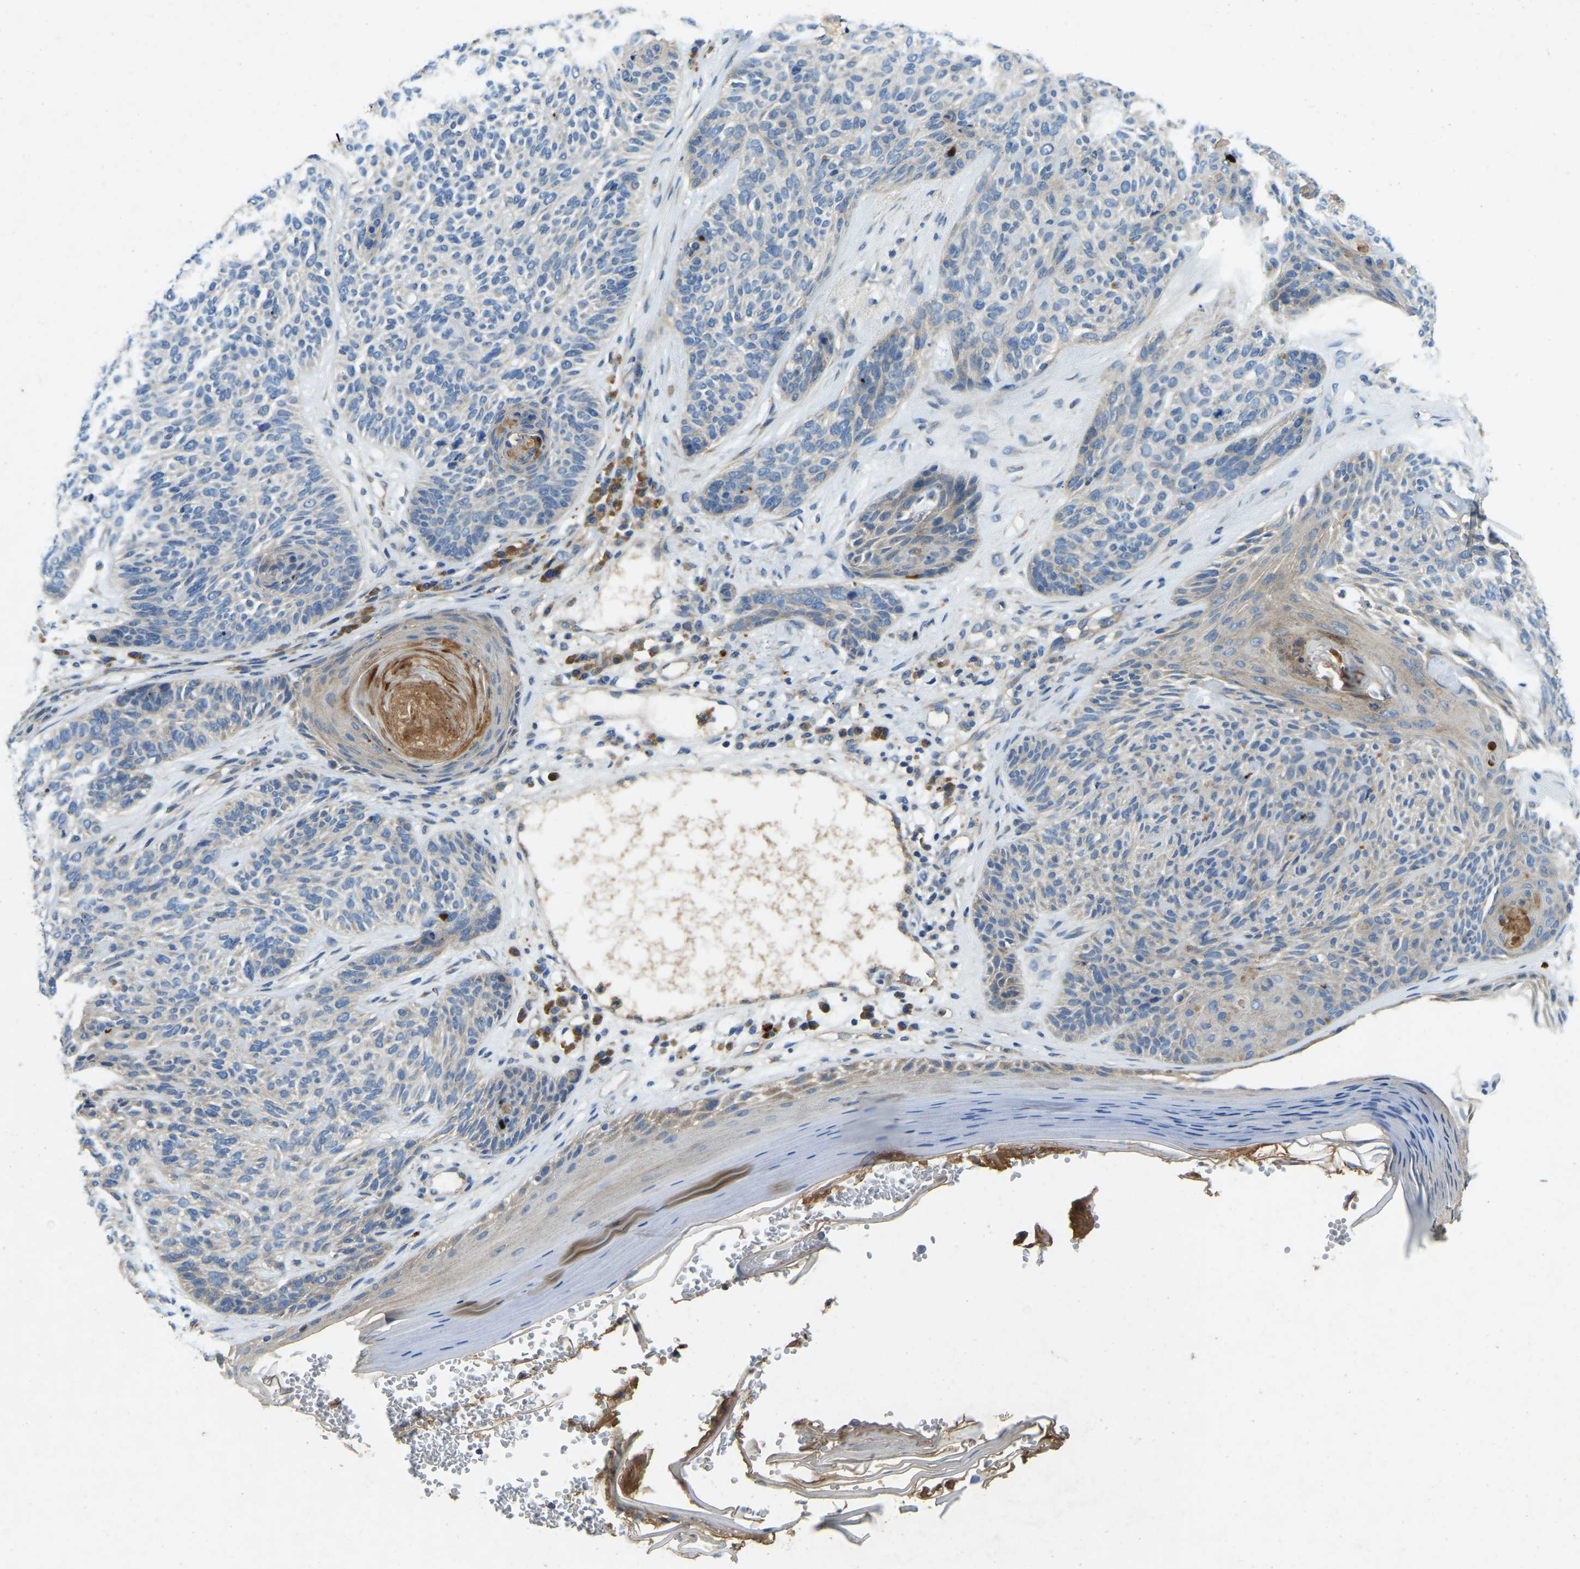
{"staining": {"intensity": "negative", "quantity": "none", "location": "none"}, "tissue": "skin cancer", "cell_type": "Tumor cells", "image_type": "cancer", "snomed": [{"axis": "morphology", "description": "Basal cell carcinoma"}, {"axis": "topography", "description": "Skin"}], "caption": "The histopathology image shows no significant expression in tumor cells of skin cancer (basal cell carcinoma).", "gene": "ATP8B1", "patient": {"sex": "male", "age": 55}}